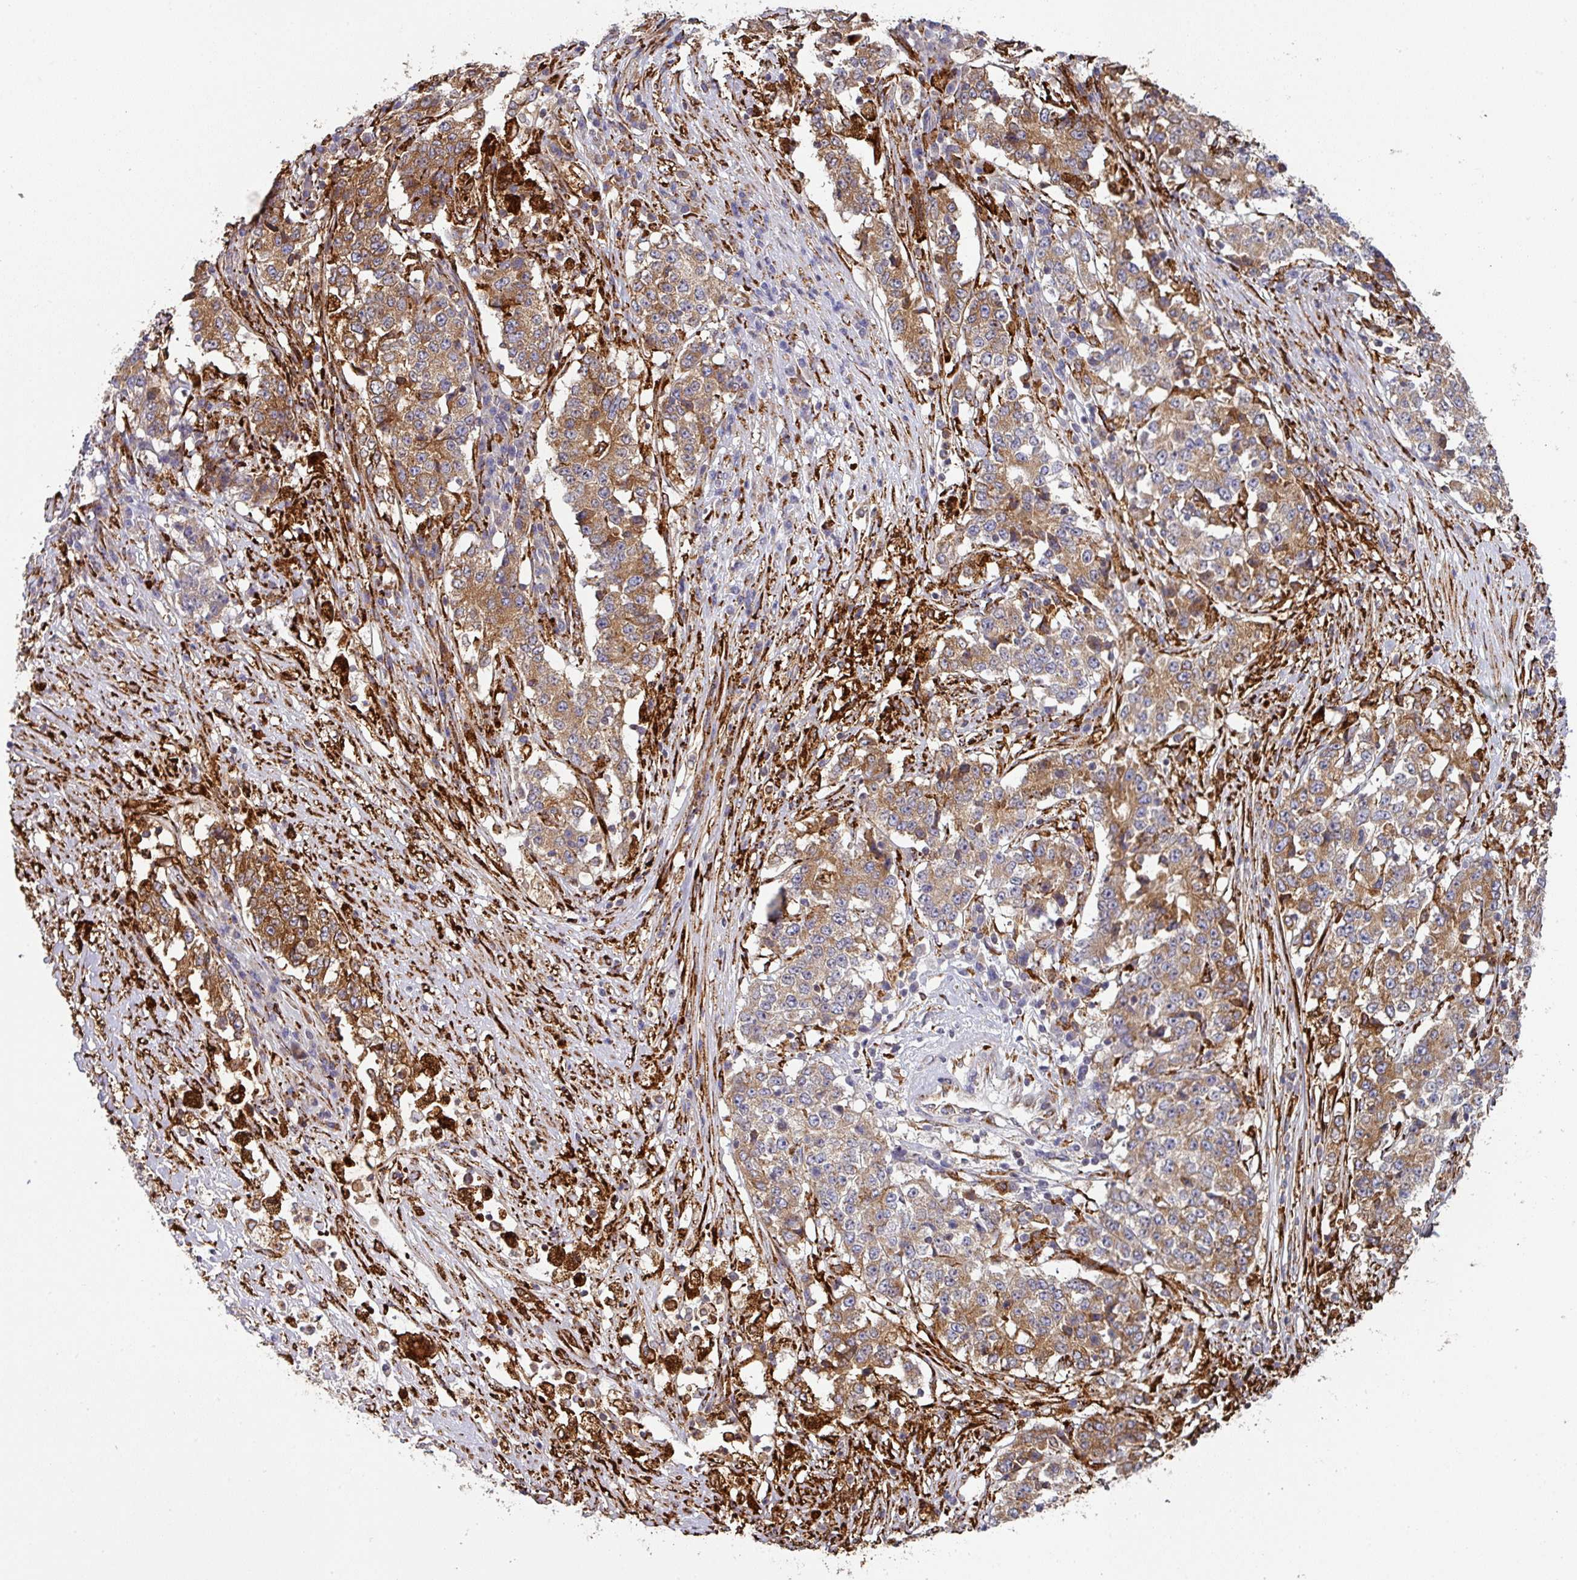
{"staining": {"intensity": "moderate", "quantity": ">75%", "location": "cytoplasmic/membranous"}, "tissue": "stomach cancer", "cell_type": "Tumor cells", "image_type": "cancer", "snomed": [{"axis": "morphology", "description": "Adenocarcinoma, NOS"}, {"axis": "topography", "description": "Stomach"}], "caption": "A micrograph showing moderate cytoplasmic/membranous expression in about >75% of tumor cells in stomach cancer, as visualized by brown immunohistochemical staining.", "gene": "ZNF268", "patient": {"sex": "male", "age": 59}}